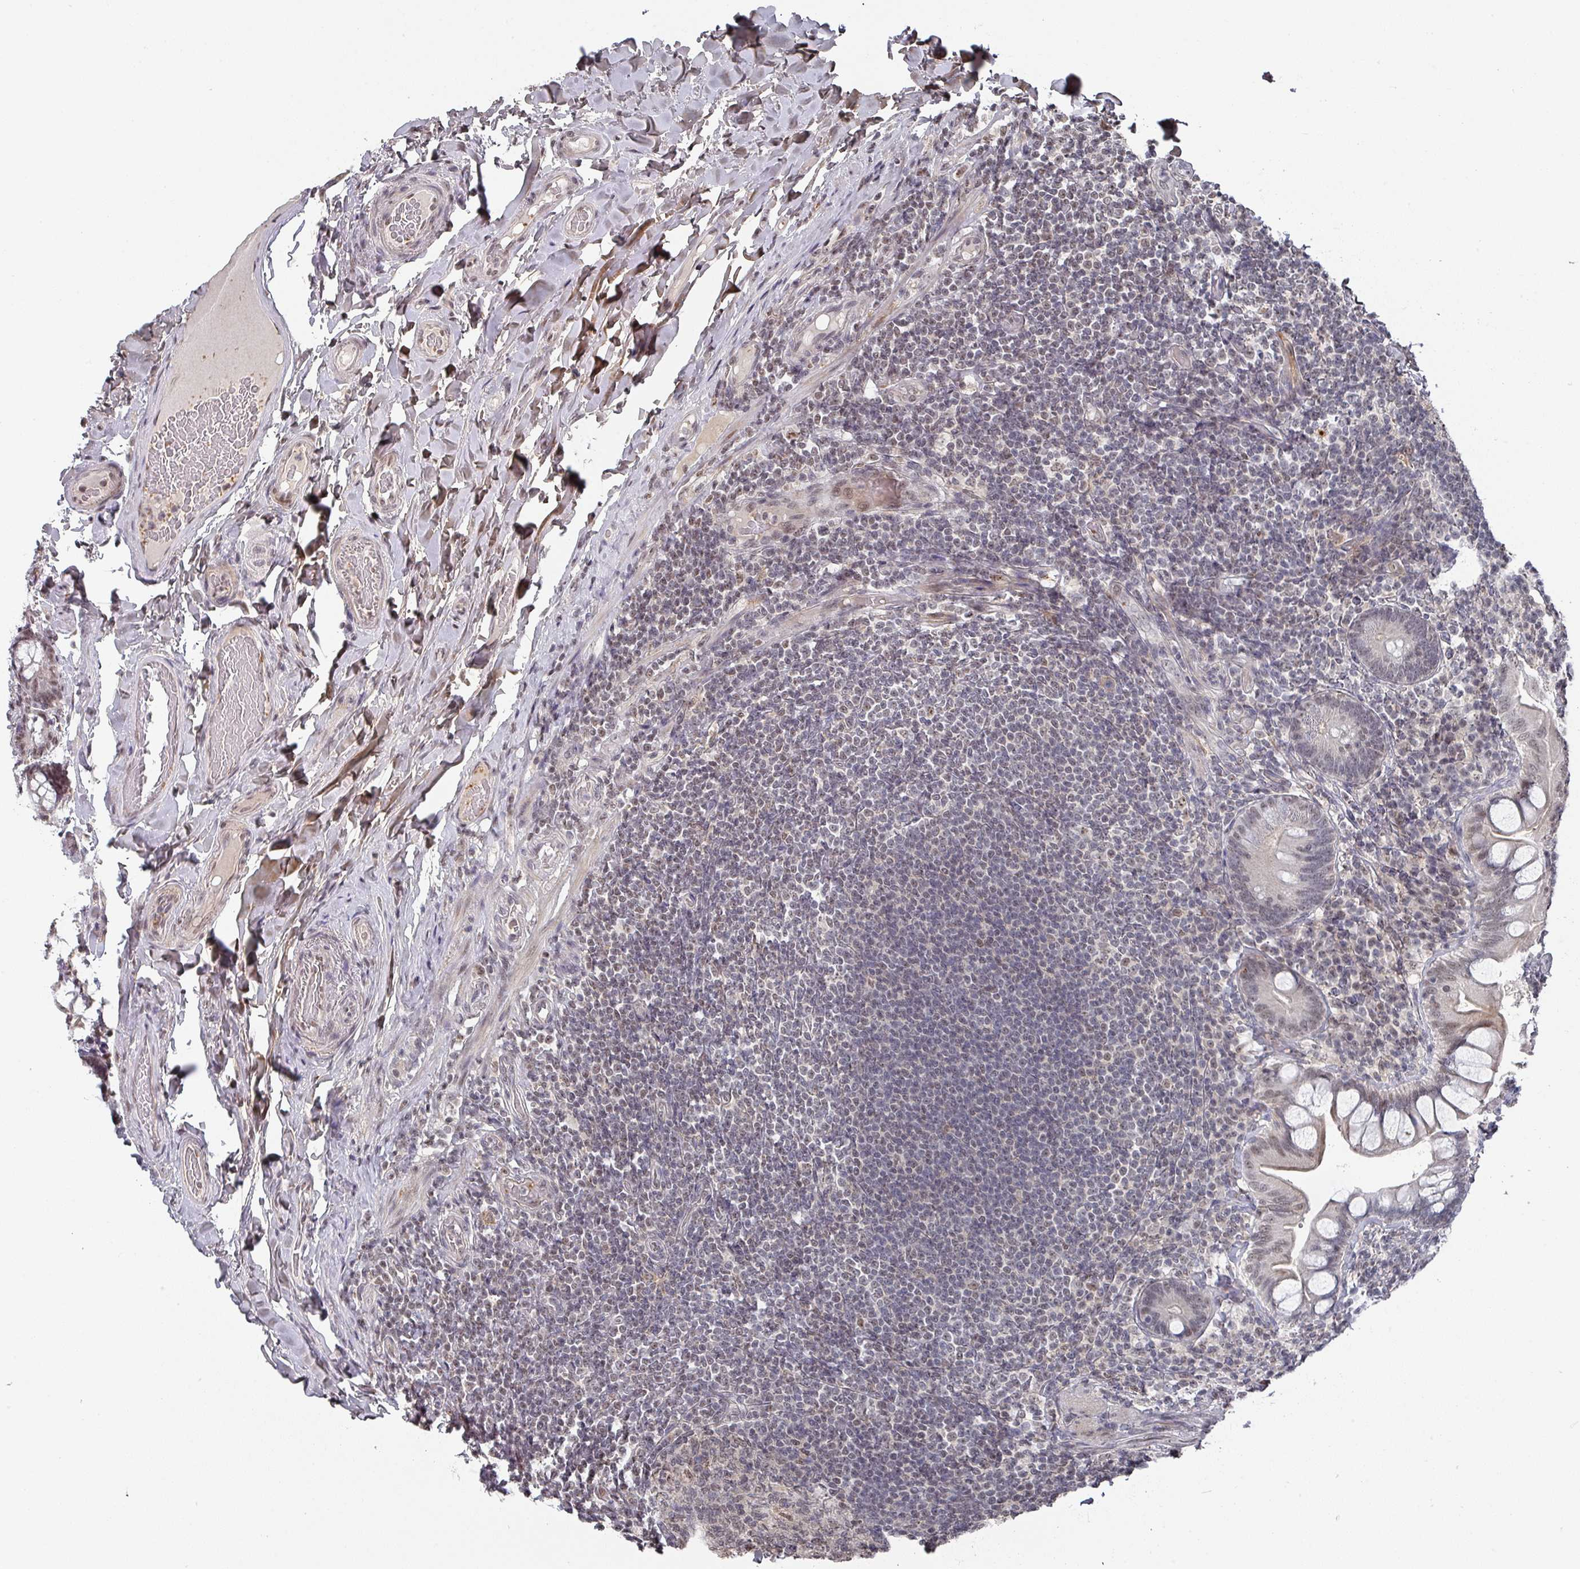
{"staining": {"intensity": "weak", "quantity": "25%-75%", "location": "nuclear"}, "tissue": "small intestine", "cell_type": "Glandular cells", "image_type": "normal", "snomed": [{"axis": "morphology", "description": "Normal tissue, NOS"}, {"axis": "topography", "description": "Small intestine"}], "caption": "A photomicrograph showing weak nuclear expression in approximately 25%-75% of glandular cells in normal small intestine, as visualized by brown immunohistochemical staining.", "gene": "ZNF654", "patient": {"sex": "male", "age": 70}}